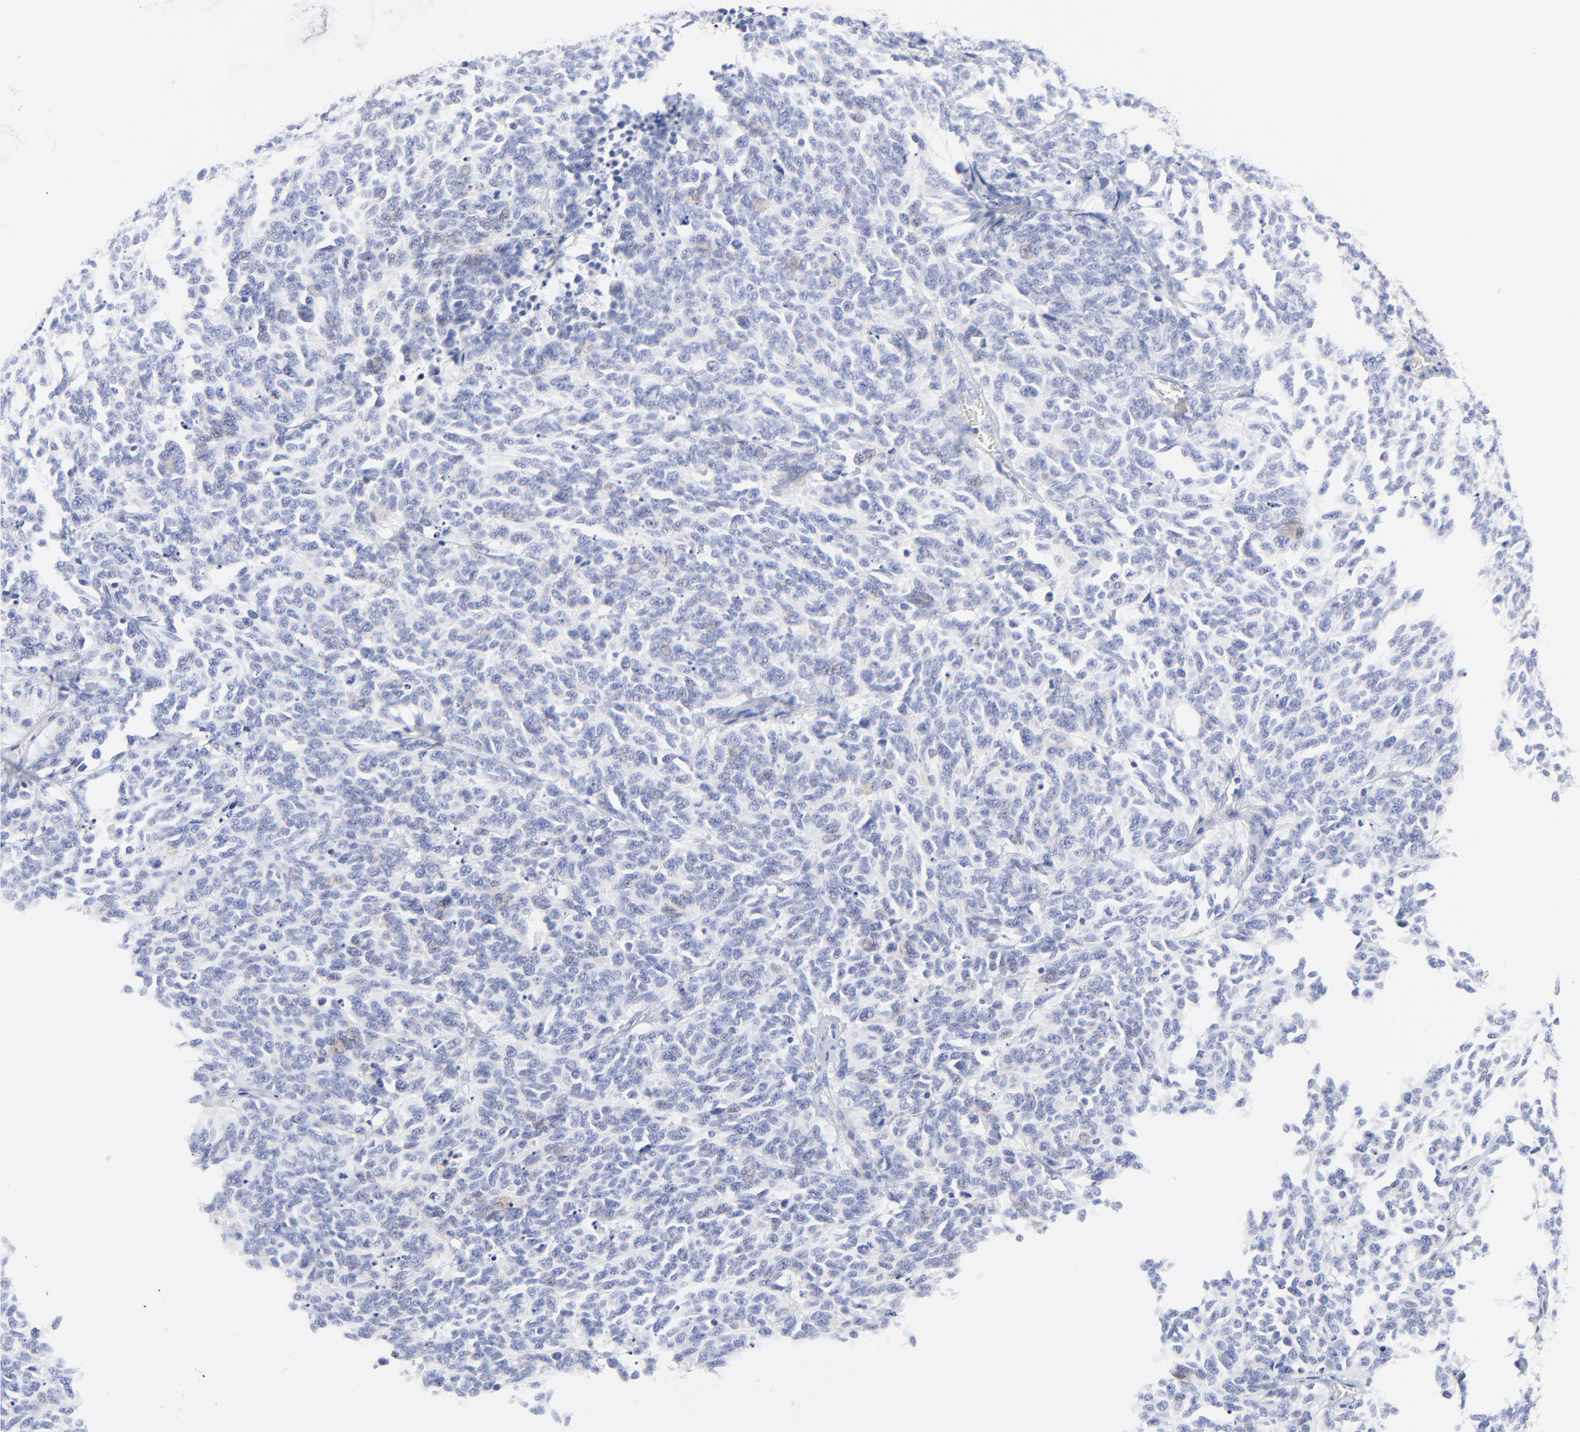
{"staining": {"intensity": "negative", "quantity": "none", "location": "none"}, "tissue": "lung cancer", "cell_type": "Tumor cells", "image_type": "cancer", "snomed": [{"axis": "morphology", "description": "Neoplasm, malignant, NOS"}, {"axis": "topography", "description": "Lung"}], "caption": "Tumor cells are negative for brown protein staining in lung cancer (malignant neoplasm).", "gene": "PSD3", "patient": {"sex": "female", "age": 58}}